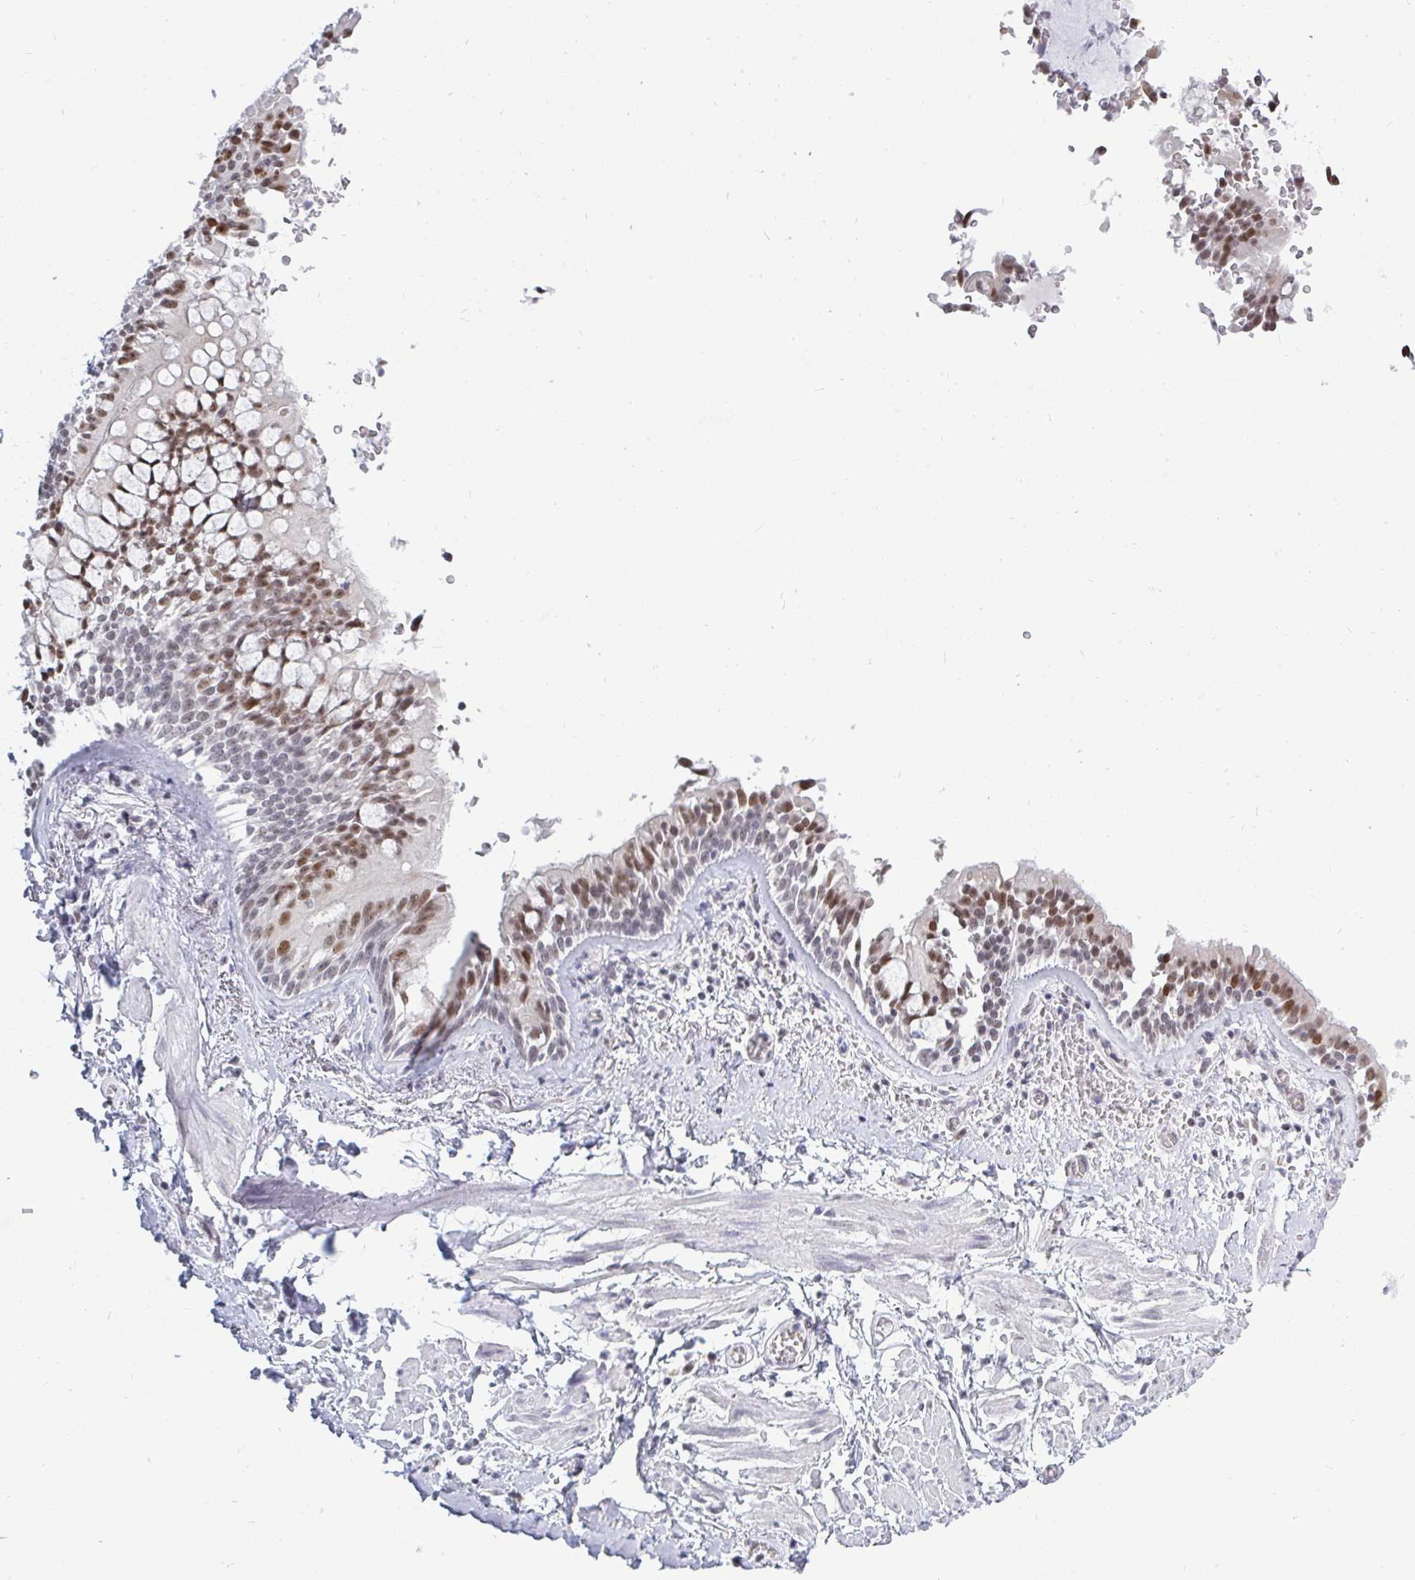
{"staining": {"intensity": "negative", "quantity": "none", "location": "none"}, "tissue": "adipose tissue", "cell_type": "Adipocytes", "image_type": "normal", "snomed": [{"axis": "morphology", "description": "Normal tissue, NOS"}, {"axis": "morphology", "description": "Degeneration, NOS"}, {"axis": "topography", "description": "Cartilage tissue"}, {"axis": "topography", "description": "Lung"}], "caption": "Human adipose tissue stained for a protein using IHC displays no positivity in adipocytes.", "gene": "TRIP12", "patient": {"sex": "female", "age": 61}}